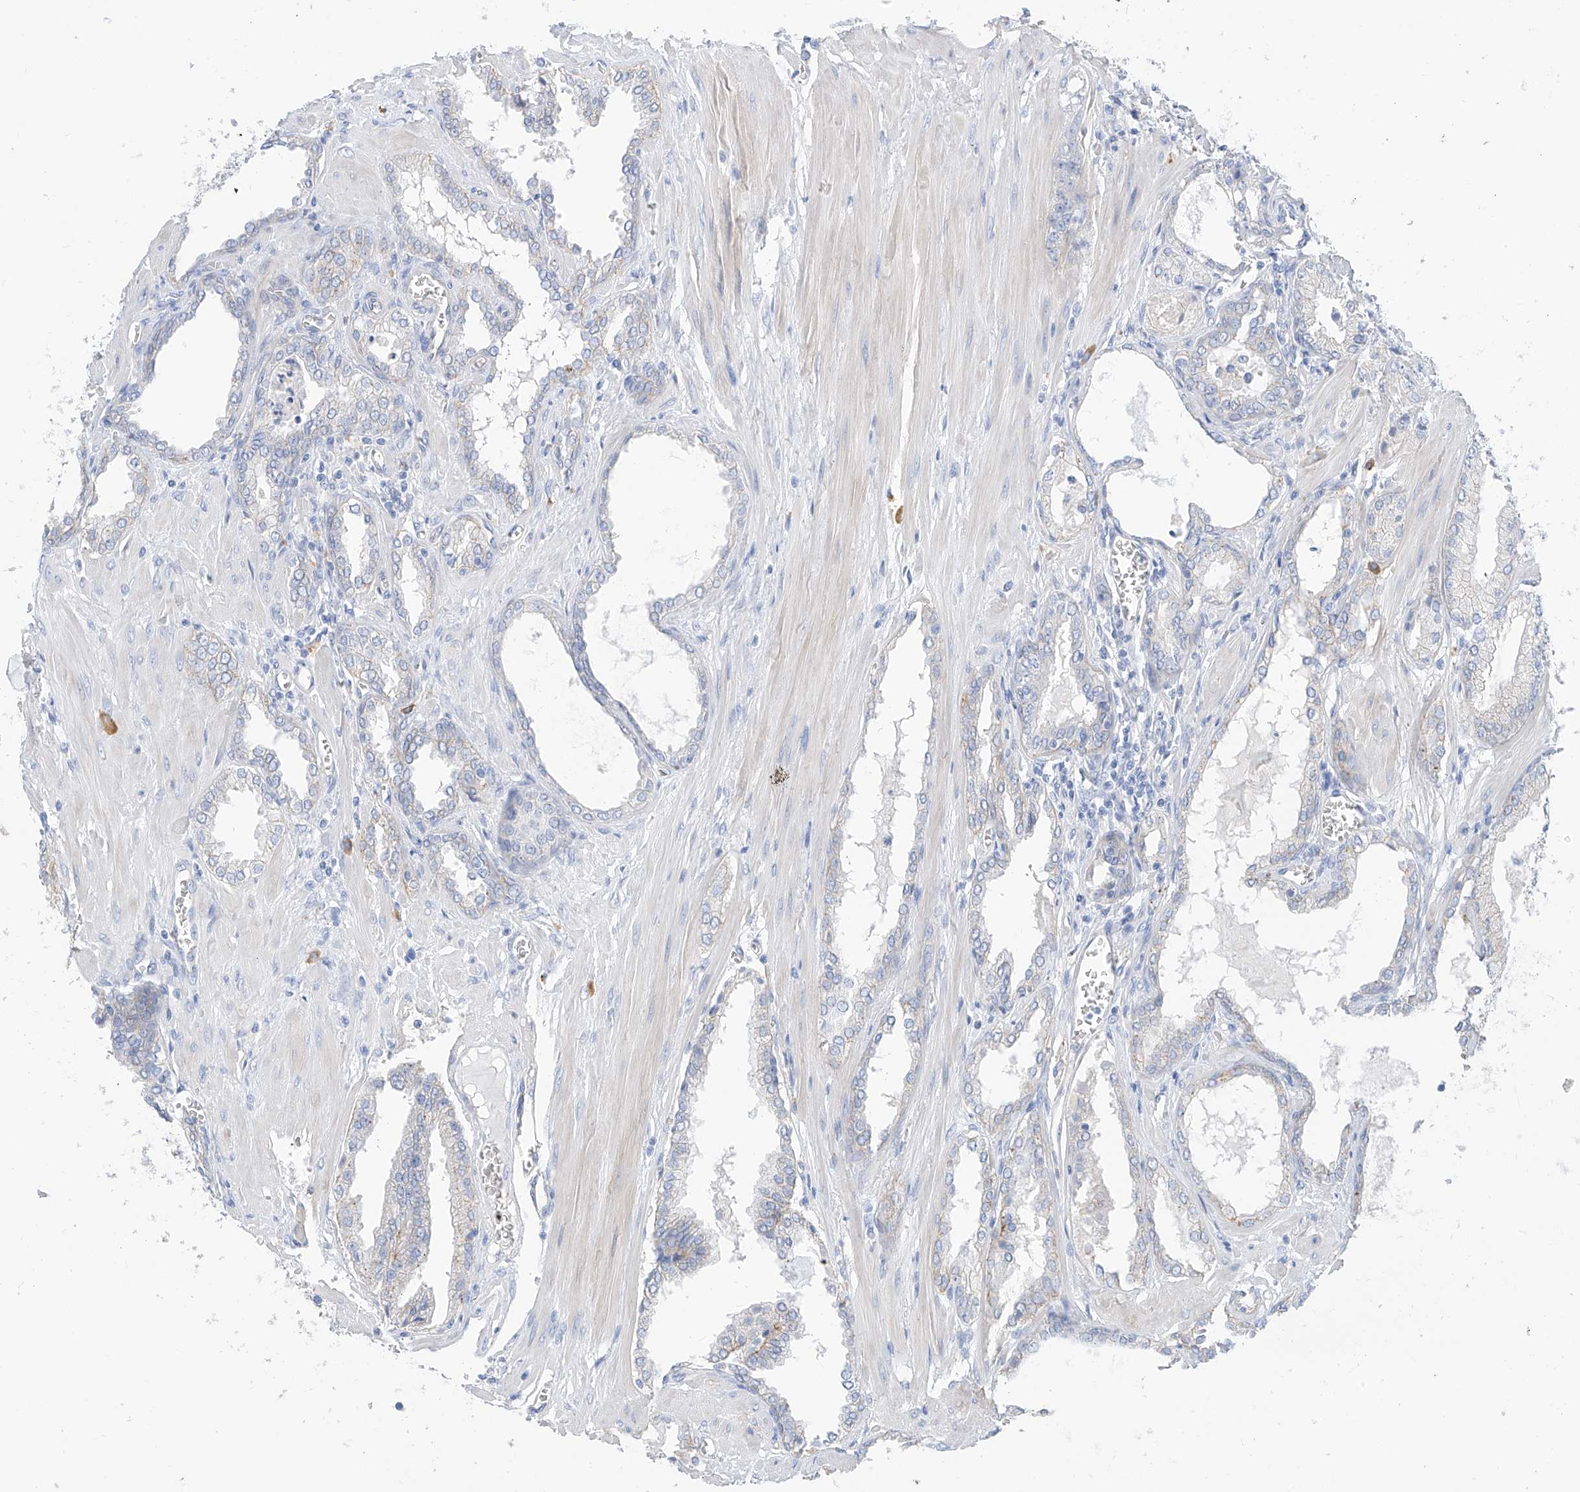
{"staining": {"intensity": "negative", "quantity": "none", "location": "none"}, "tissue": "prostate cancer", "cell_type": "Tumor cells", "image_type": "cancer", "snomed": [{"axis": "morphology", "description": "Adenocarcinoma, Low grade"}, {"axis": "topography", "description": "Prostate"}], "caption": "DAB (3,3'-diaminobenzidine) immunohistochemical staining of prostate cancer displays no significant staining in tumor cells.", "gene": "ITGA9", "patient": {"sex": "male", "age": 67}}